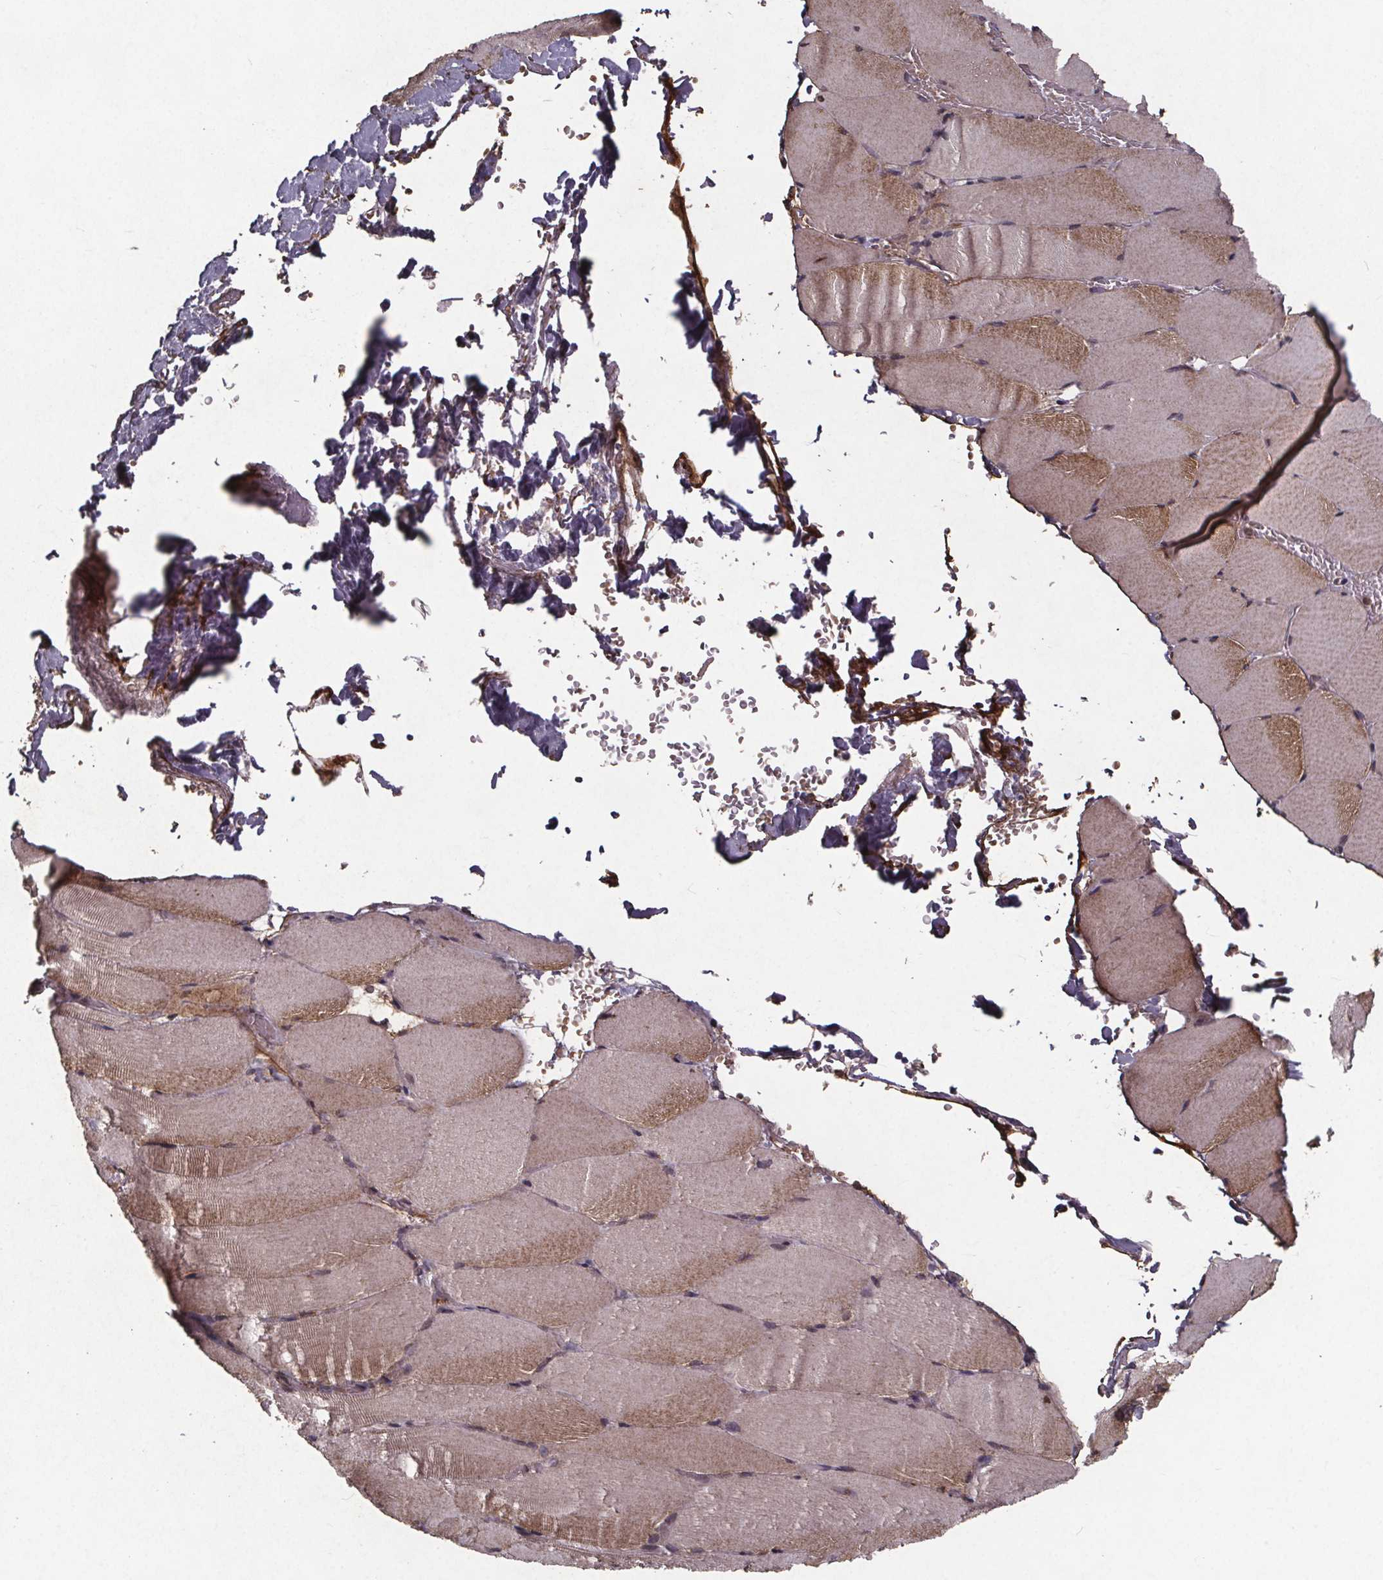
{"staining": {"intensity": "weak", "quantity": "<25%", "location": "cytoplasmic/membranous"}, "tissue": "skeletal muscle", "cell_type": "Myocytes", "image_type": "normal", "snomed": [{"axis": "morphology", "description": "Normal tissue, NOS"}, {"axis": "topography", "description": "Skeletal muscle"}], "caption": "Benign skeletal muscle was stained to show a protein in brown. There is no significant positivity in myocytes. The staining was performed using DAB to visualize the protein expression in brown, while the nuclei were stained in blue with hematoxylin (Magnification: 20x).", "gene": "GPX3", "patient": {"sex": "female", "age": 37}}